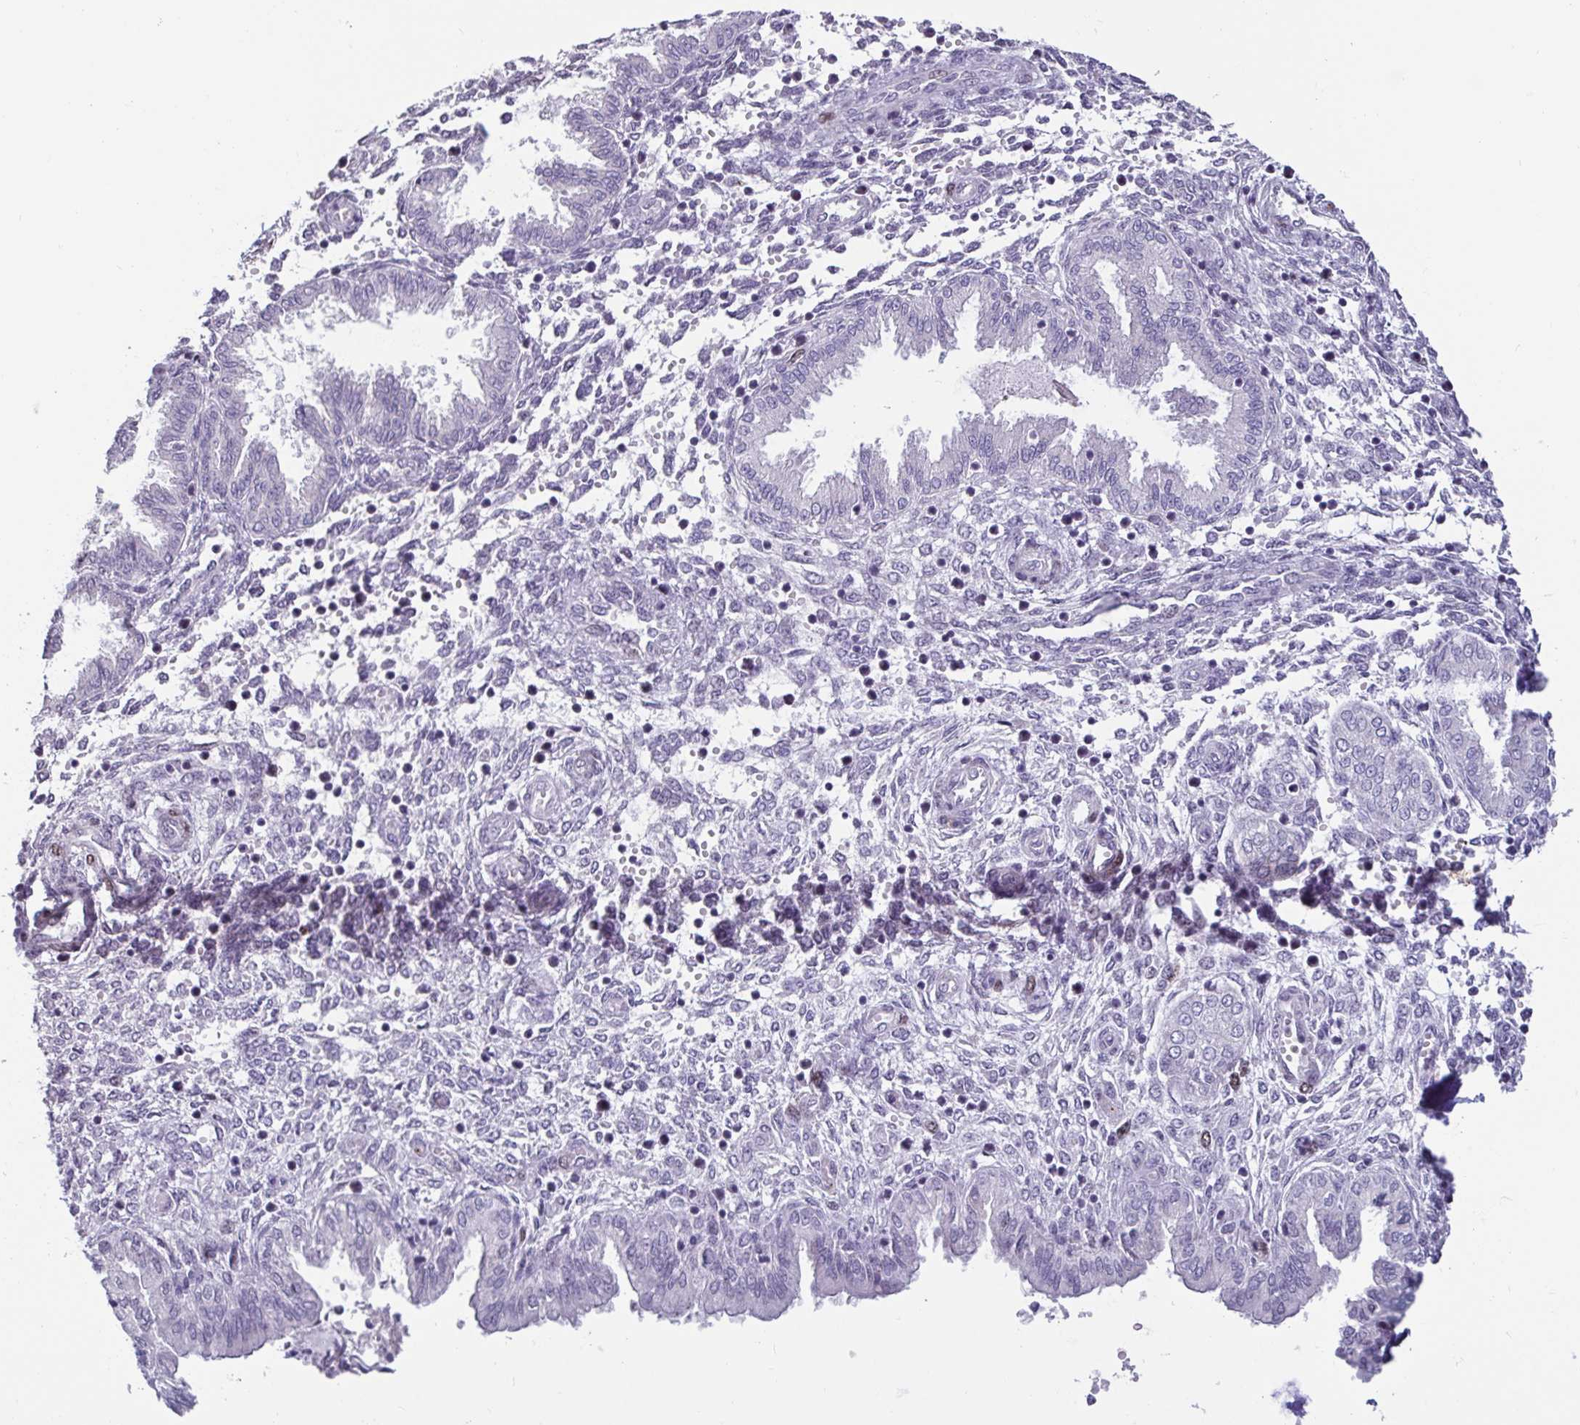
{"staining": {"intensity": "negative", "quantity": "none", "location": "none"}, "tissue": "endometrium", "cell_type": "Cells in endometrial stroma", "image_type": "normal", "snomed": [{"axis": "morphology", "description": "Normal tissue, NOS"}, {"axis": "topography", "description": "Endometrium"}], "caption": "The photomicrograph shows no staining of cells in endometrial stroma in benign endometrium.", "gene": "ANLN", "patient": {"sex": "female", "age": 33}}